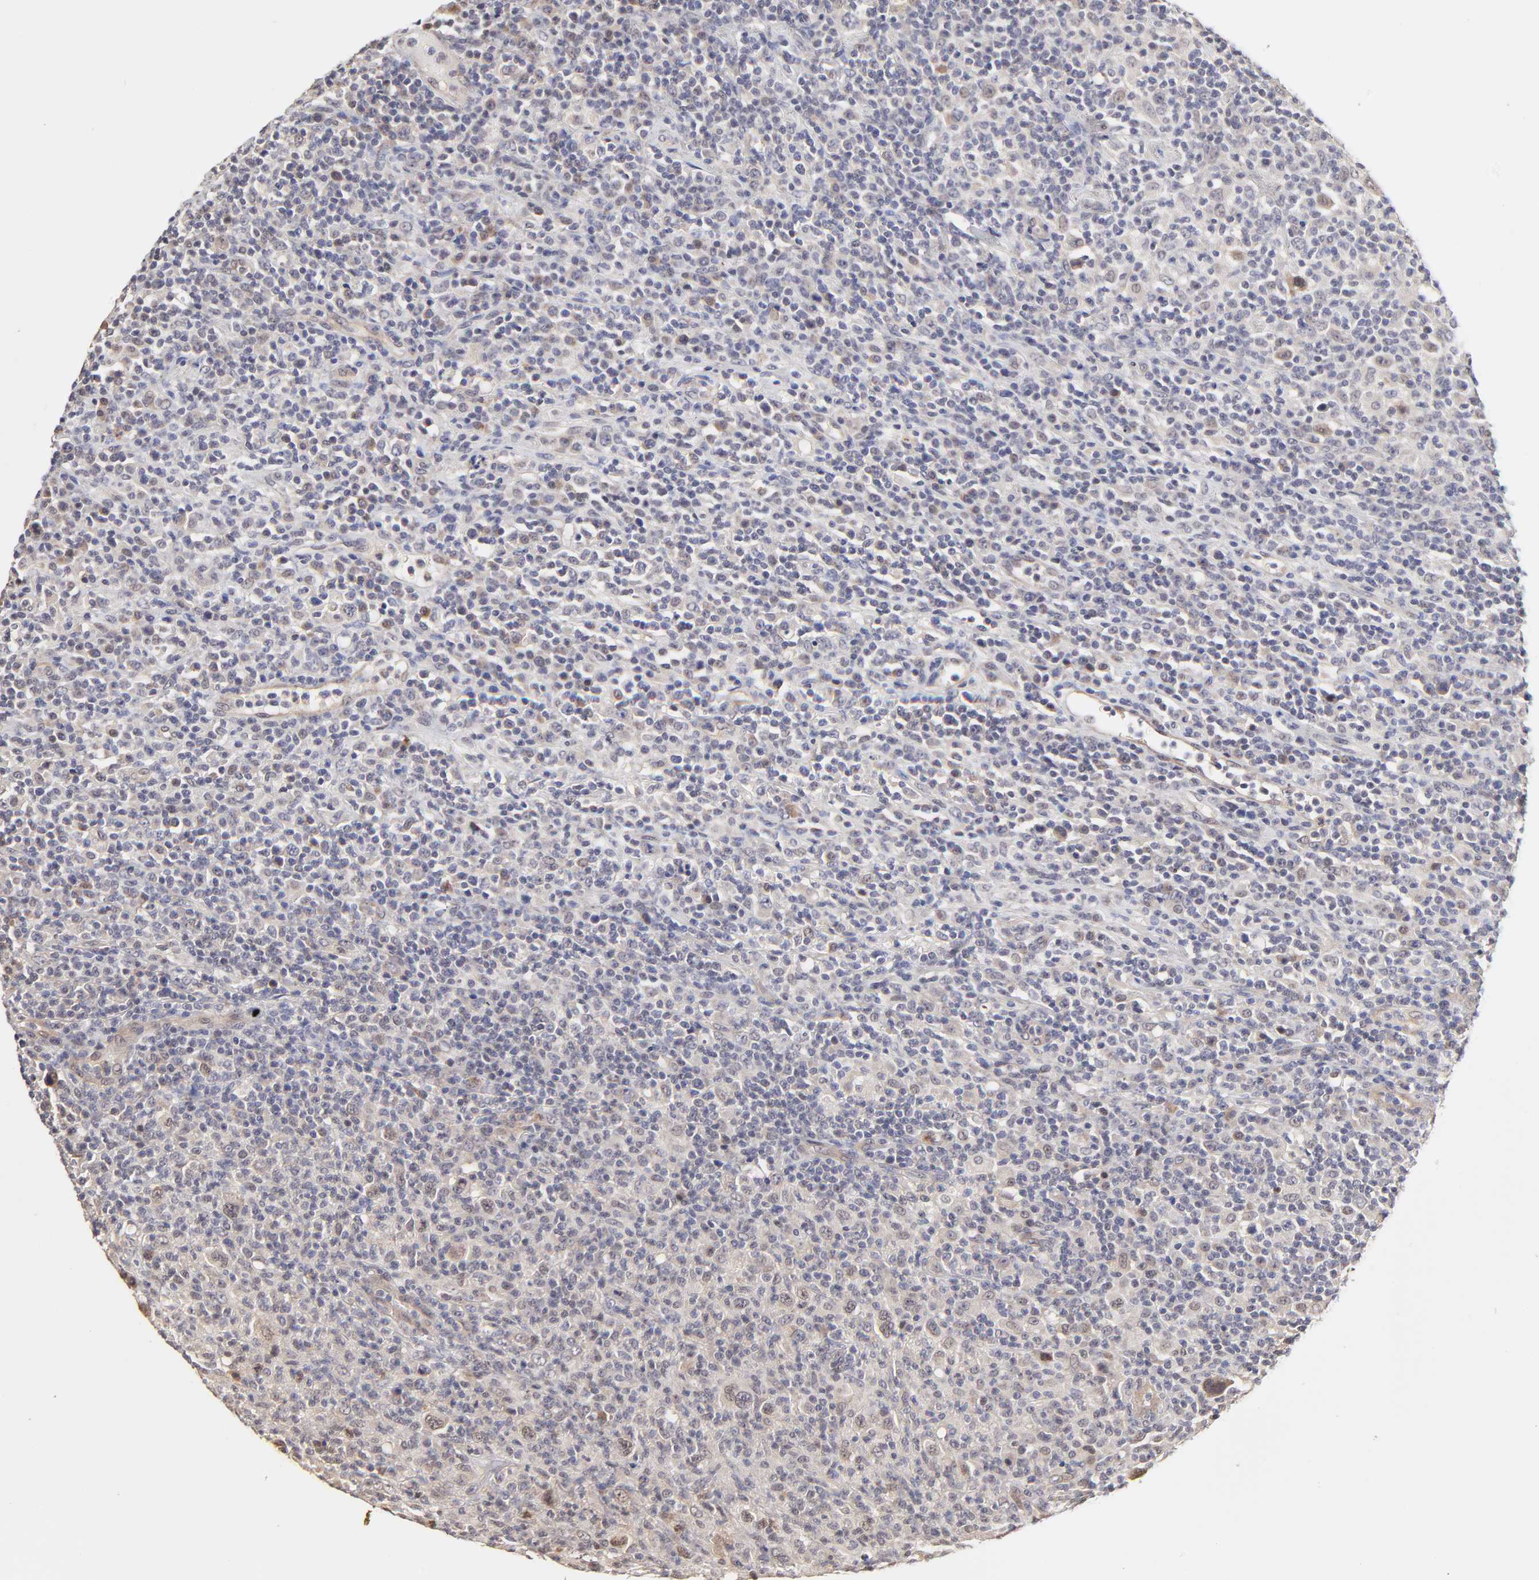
{"staining": {"intensity": "negative", "quantity": "none", "location": "none"}, "tissue": "lymphoma", "cell_type": "Tumor cells", "image_type": "cancer", "snomed": [{"axis": "morphology", "description": "Hodgkin's disease, NOS"}, {"axis": "topography", "description": "Lymph node"}], "caption": "Immunohistochemistry (IHC) histopathology image of neoplastic tissue: human Hodgkin's disease stained with DAB (3,3'-diaminobenzidine) displays no significant protein expression in tumor cells.", "gene": "ZNF10", "patient": {"sex": "male", "age": 65}}